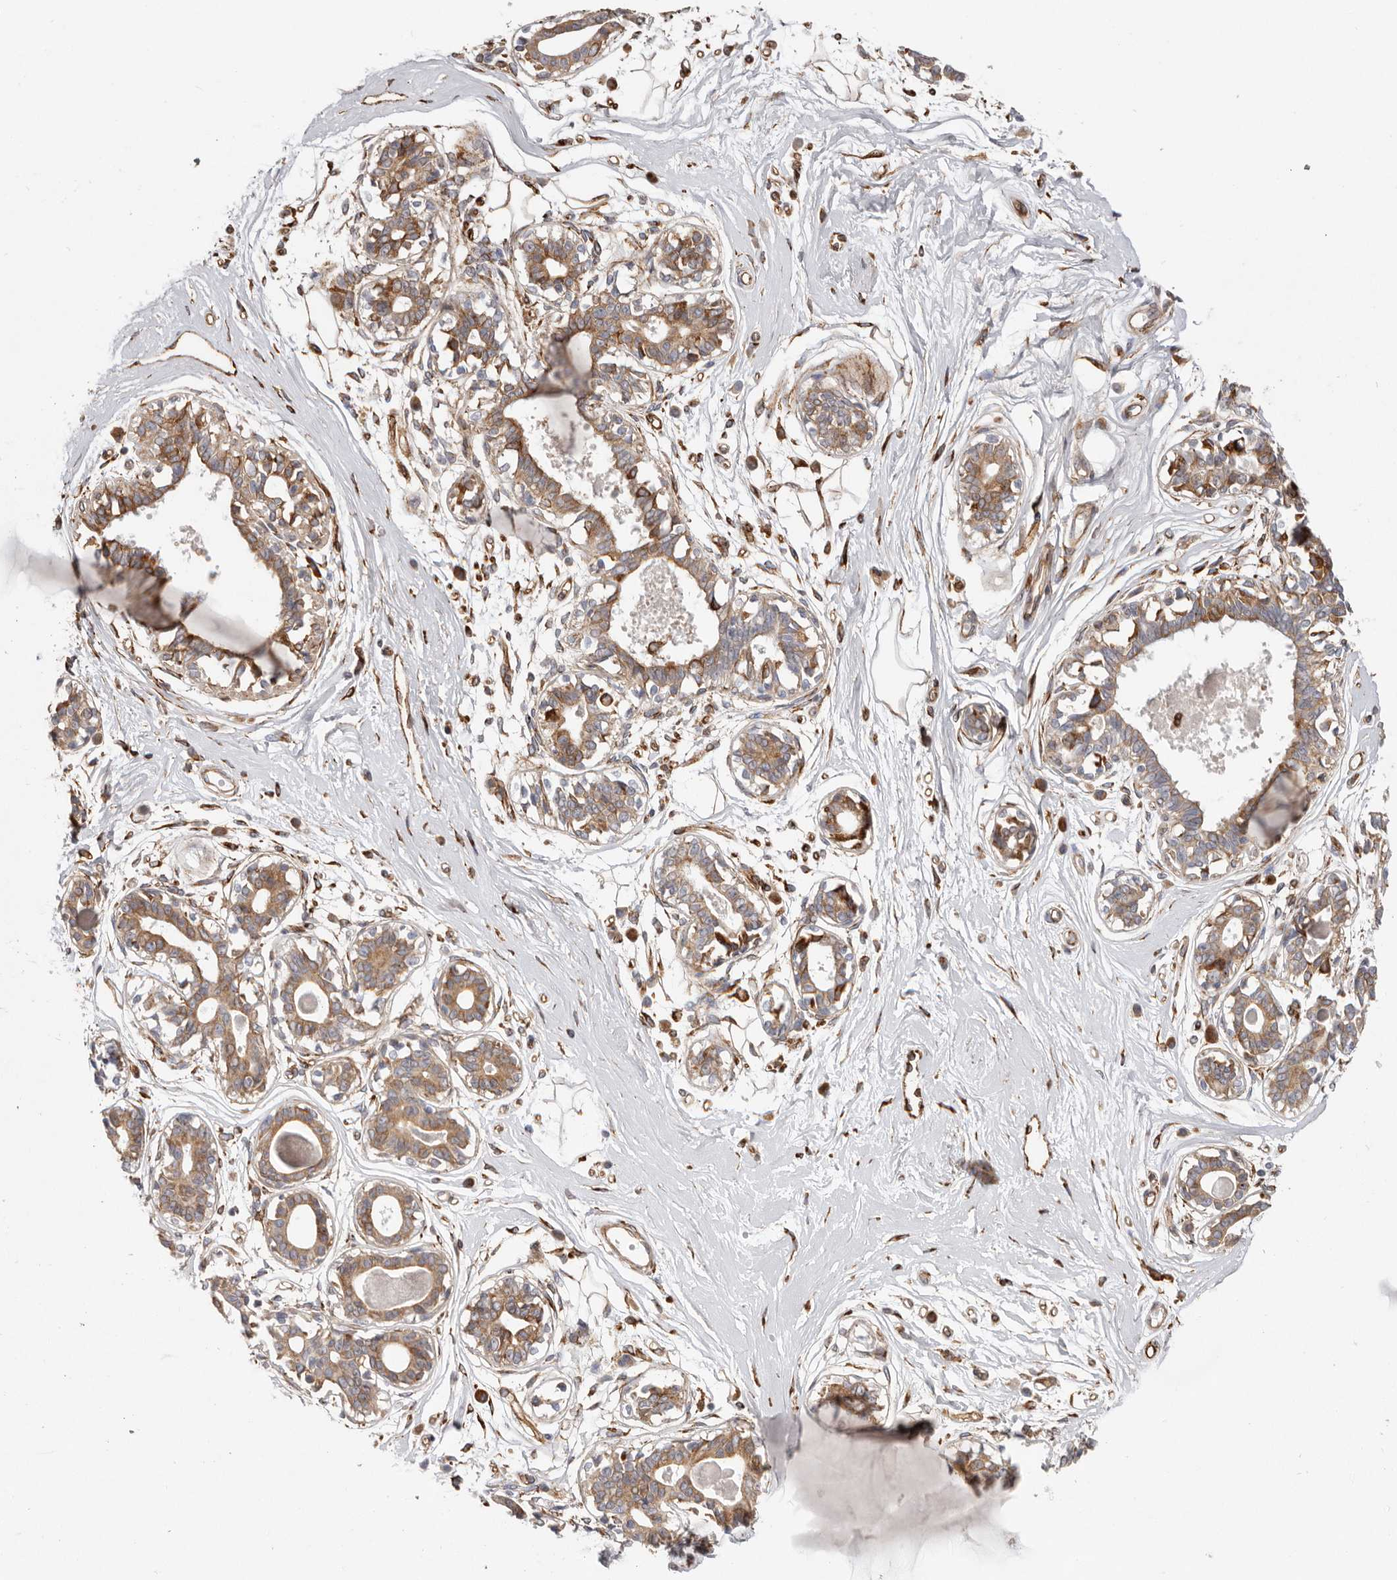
{"staining": {"intensity": "negative", "quantity": "none", "location": "none"}, "tissue": "breast", "cell_type": "Adipocytes", "image_type": "normal", "snomed": [{"axis": "morphology", "description": "Normal tissue, NOS"}, {"axis": "topography", "description": "Breast"}], "caption": "High power microscopy micrograph of an immunohistochemistry (IHC) photomicrograph of benign breast, revealing no significant positivity in adipocytes.", "gene": "WDTC1", "patient": {"sex": "female", "age": 45}}